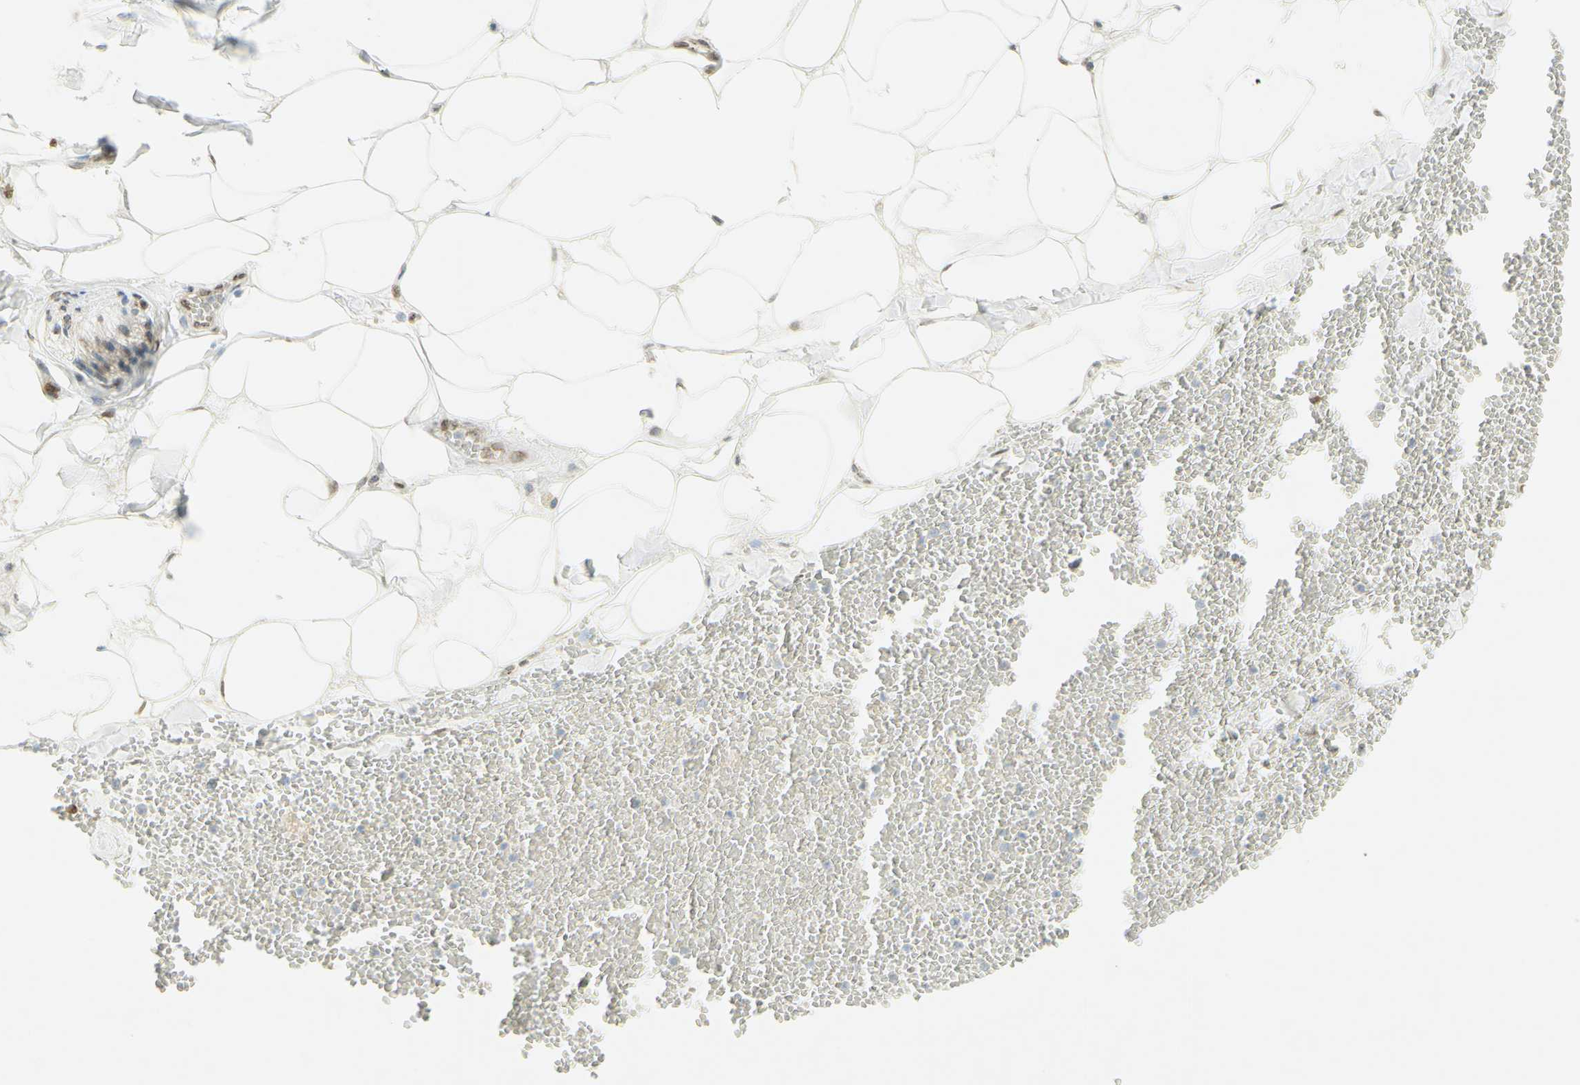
{"staining": {"intensity": "moderate", "quantity": ">75%", "location": "nuclear"}, "tissue": "adipose tissue", "cell_type": "Adipocytes", "image_type": "normal", "snomed": [{"axis": "morphology", "description": "Normal tissue, NOS"}, {"axis": "topography", "description": "Adipose tissue"}, {"axis": "topography", "description": "Peripheral nerve tissue"}], "caption": "Unremarkable adipose tissue reveals moderate nuclear staining in approximately >75% of adipocytes, visualized by immunohistochemistry. The staining was performed using DAB (3,3'-diaminobenzidine) to visualize the protein expression in brown, while the nuclei were stained in blue with hematoxylin (Magnification: 20x).", "gene": "E2F1", "patient": {"sex": "male", "age": 52}}